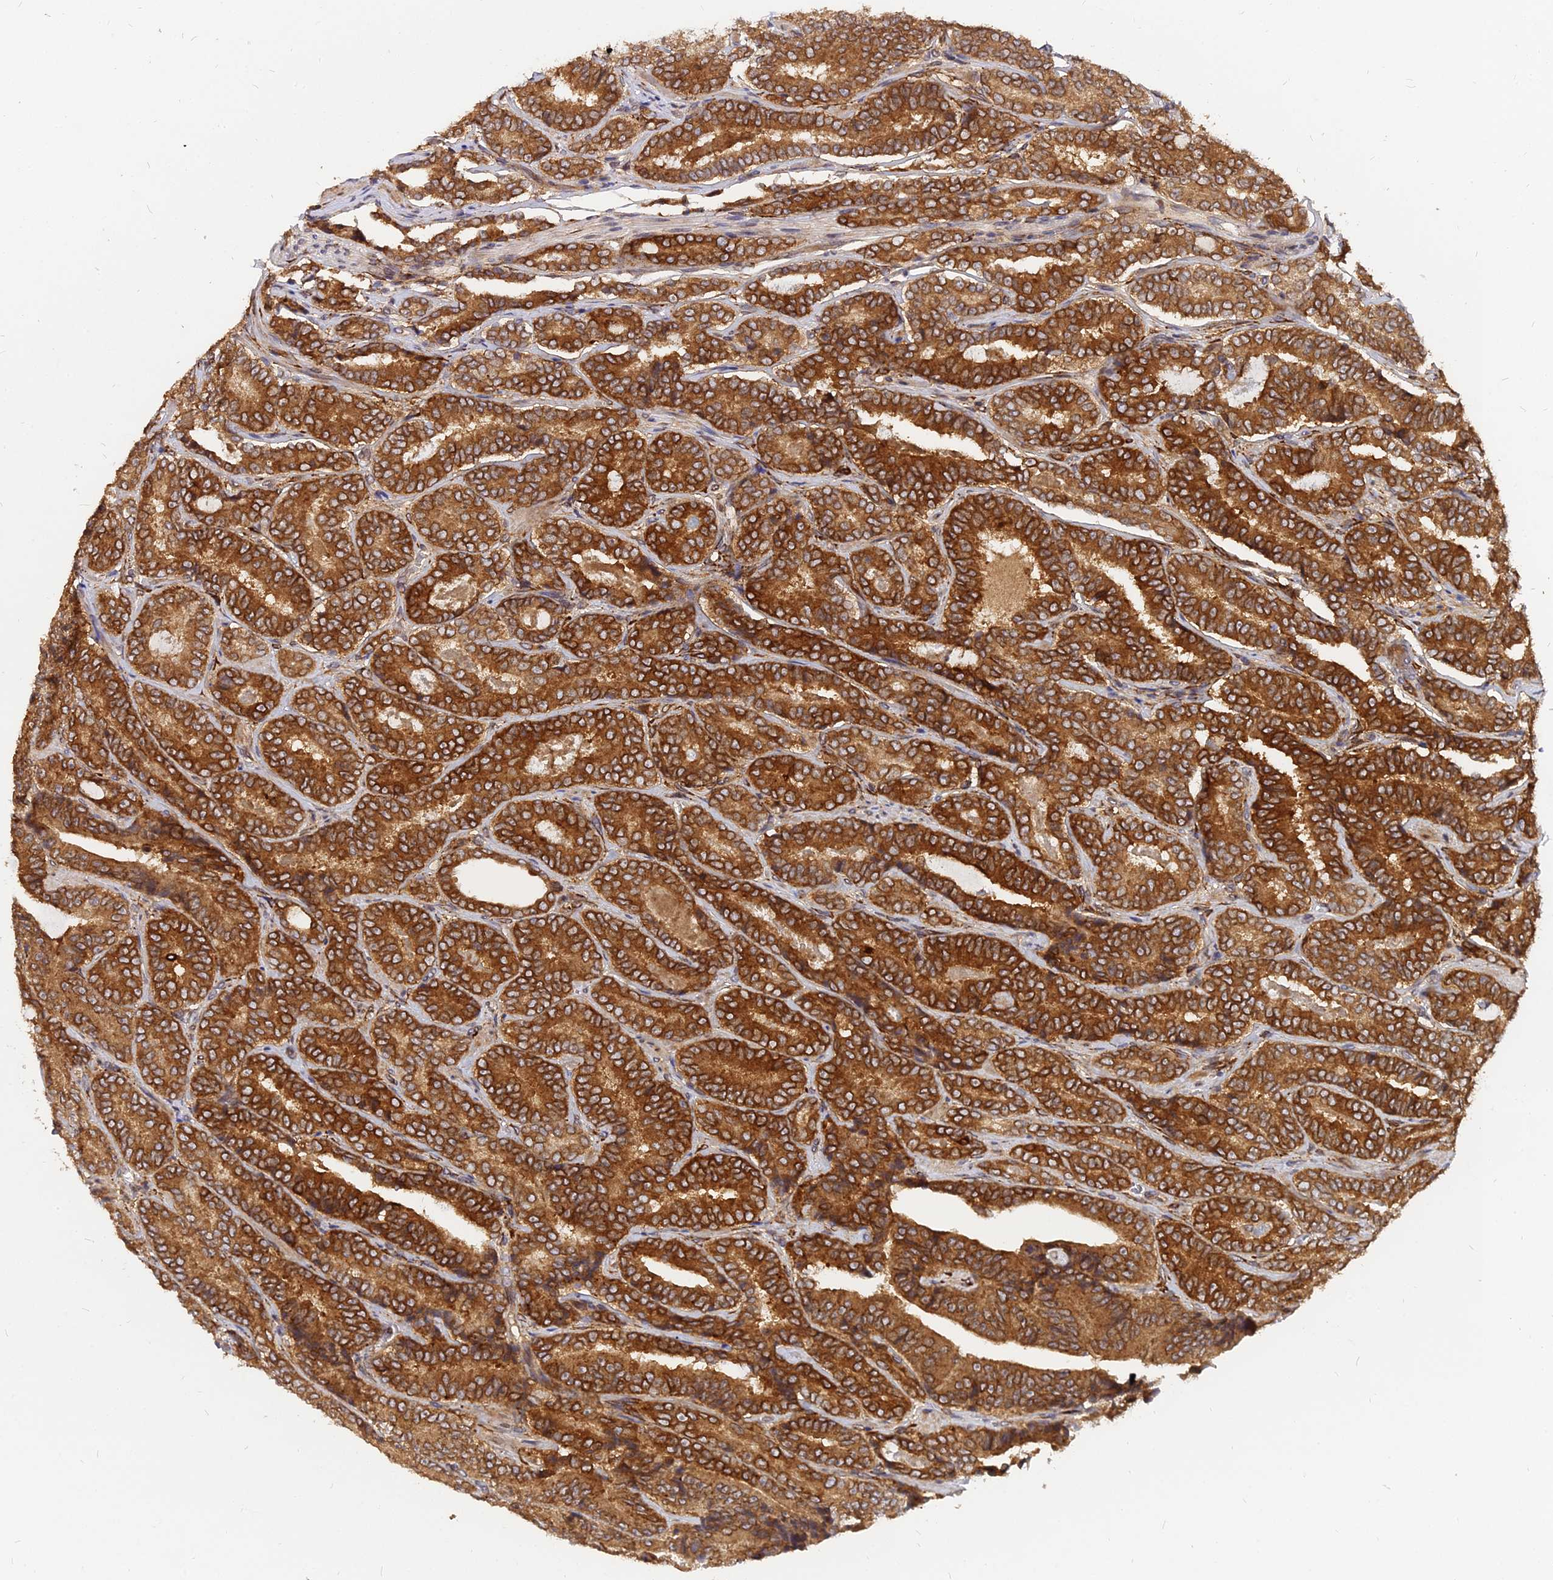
{"staining": {"intensity": "strong", "quantity": ">75%", "location": "cytoplasmic/membranous"}, "tissue": "prostate cancer", "cell_type": "Tumor cells", "image_type": "cancer", "snomed": [{"axis": "morphology", "description": "Adenocarcinoma, High grade"}, {"axis": "topography", "description": "Prostate"}], "caption": "Strong cytoplasmic/membranous expression is appreciated in approximately >75% of tumor cells in prostate cancer.", "gene": "PDE4D", "patient": {"sex": "male", "age": 72}}